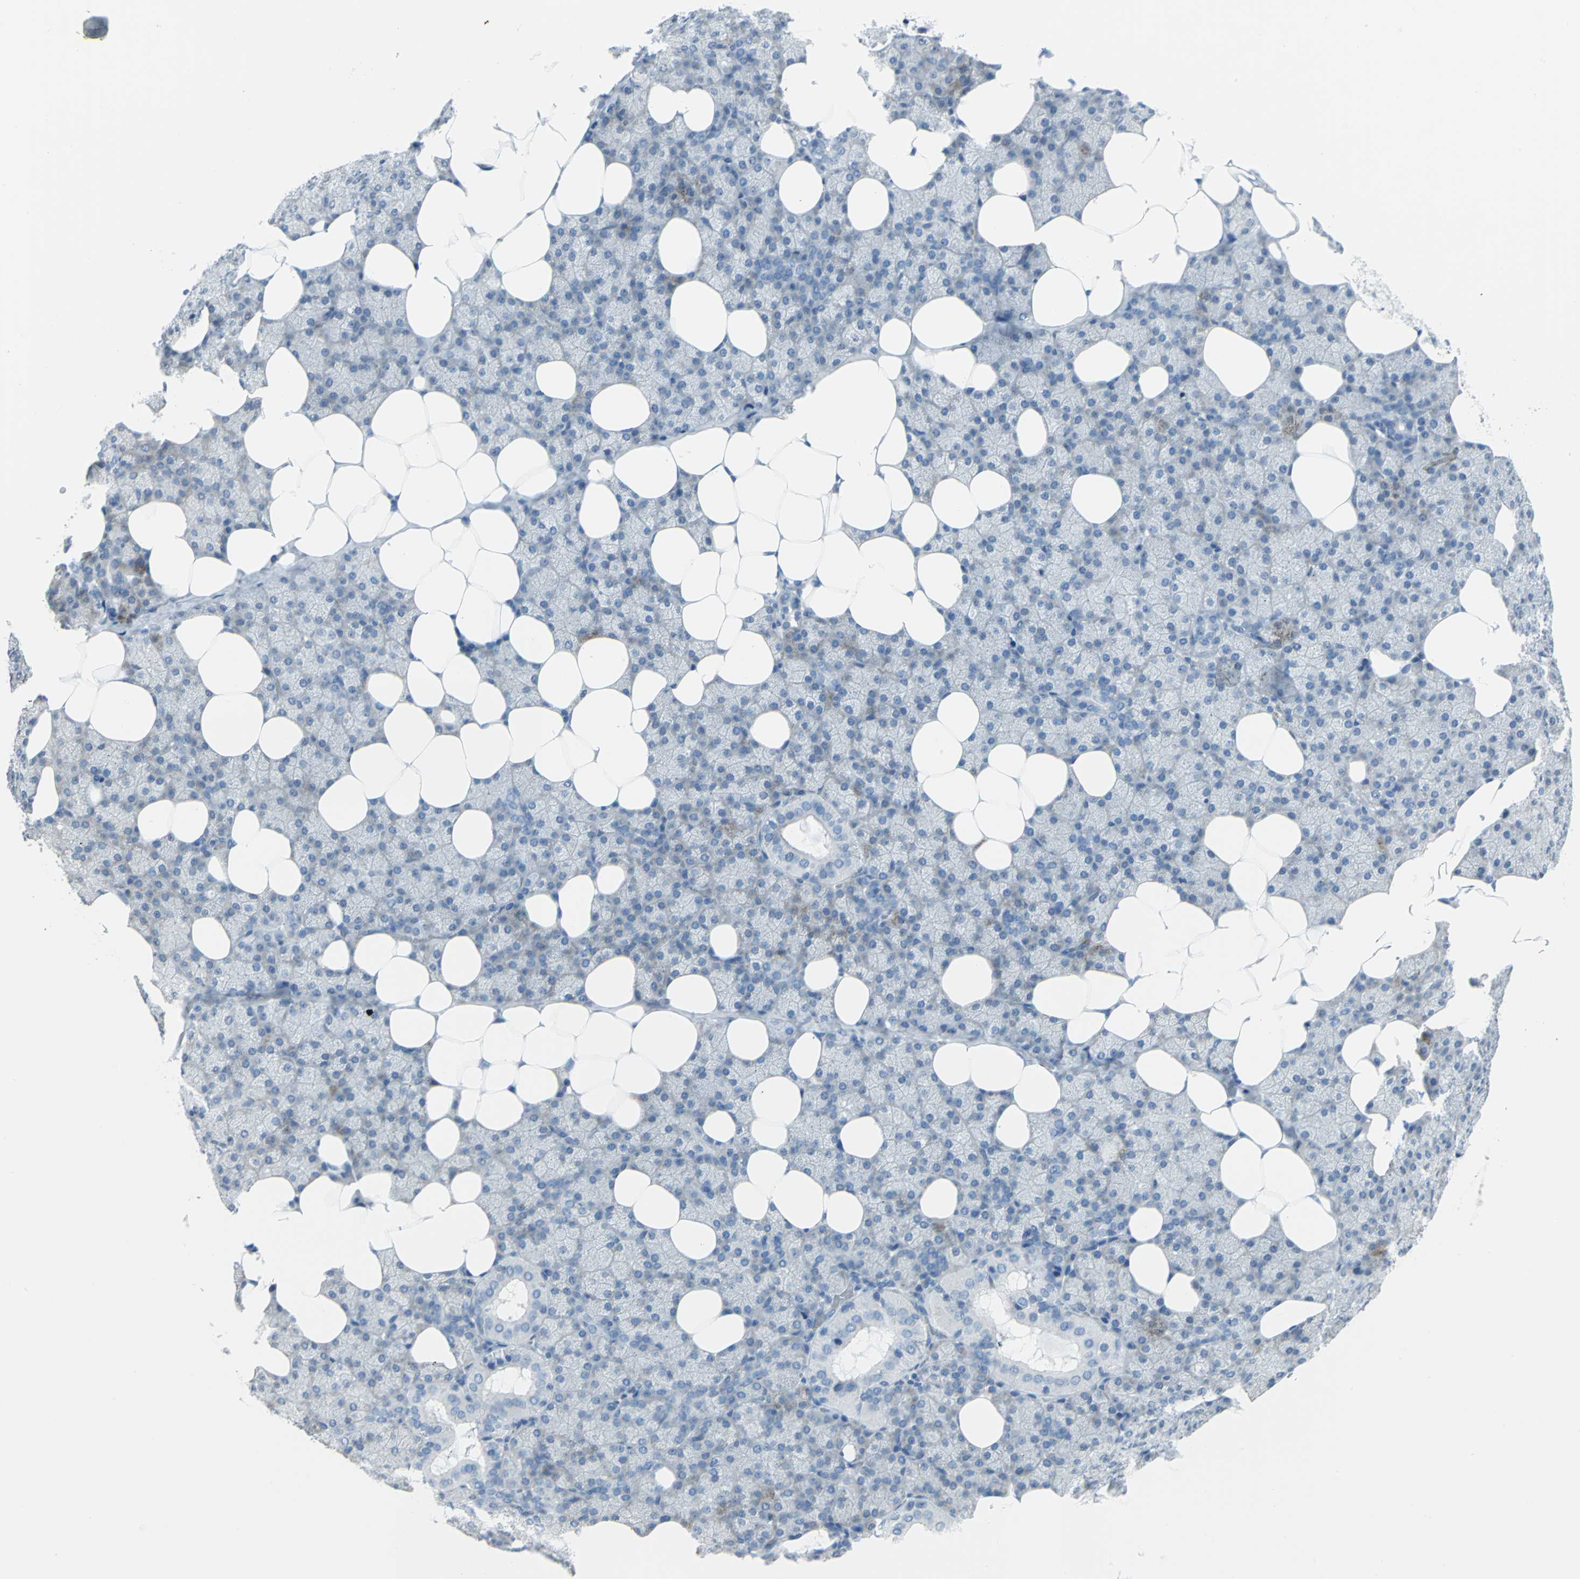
{"staining": {"intensity": "weak", "quantity": "<25%", "location": "cytoplasmic/membranous"}, "tissue": "salivary gland", "cell_type": "Glandular cells", "image_type": "normal", "snomed": [{"axis": "morphology", "description": "Normal tissue, NOS"}, {"axis": "topography", "description": "Lymph node"}, {"axis": "topography", "description": "Salivary gland"}], "caption": "The image demonstrates no staining of glandular cells in benign salivary gland. The staining was performed using DAB to visualize the protein expression in brown, while the nuclei were stained in blue with hematoxylin (Magnification: 20x).", "gene": "DNAI2", "patient": {"sex": "male", "age": 8}}